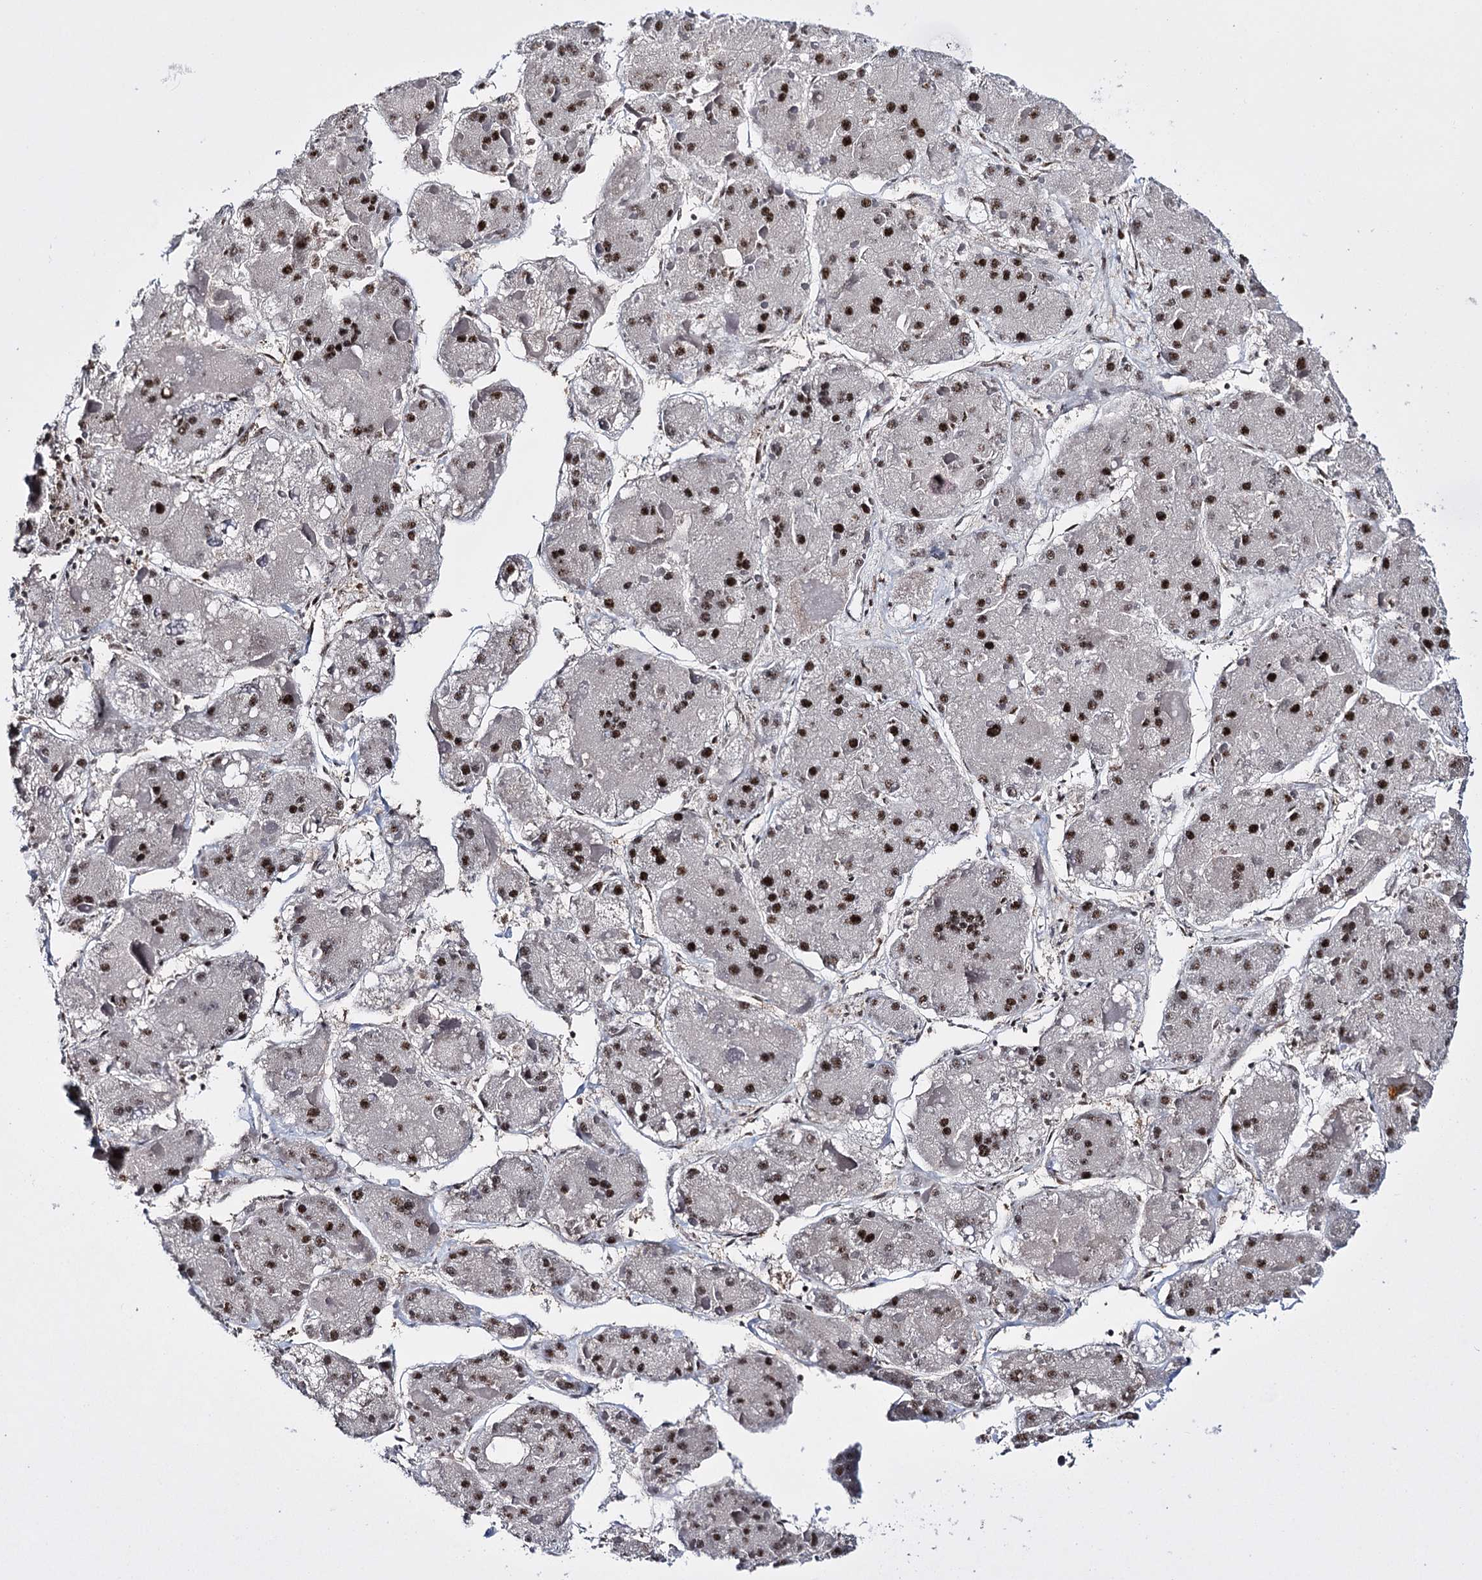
{"staining": {"intensity": "strong", "quantity": ">75%", "location": "nuclear"}, "tissue": "liver cancer", "cell_type": "Tumor cells", "image_type": "cancer", "snomed": [{"axis": "morphology", "description": "Carcinoma, Hepatocellular, NOS"}, {"axis": "topography", "description": "Liver"}], "caption": "There is high levels of strong nuclear expression in tumor cells of liver hepatocellular carcinoma, as demonstrated by immunohistochemical staining (brown color).", "gene": "PRPF40A", "patient": {"sex": "female", "age": 73}}